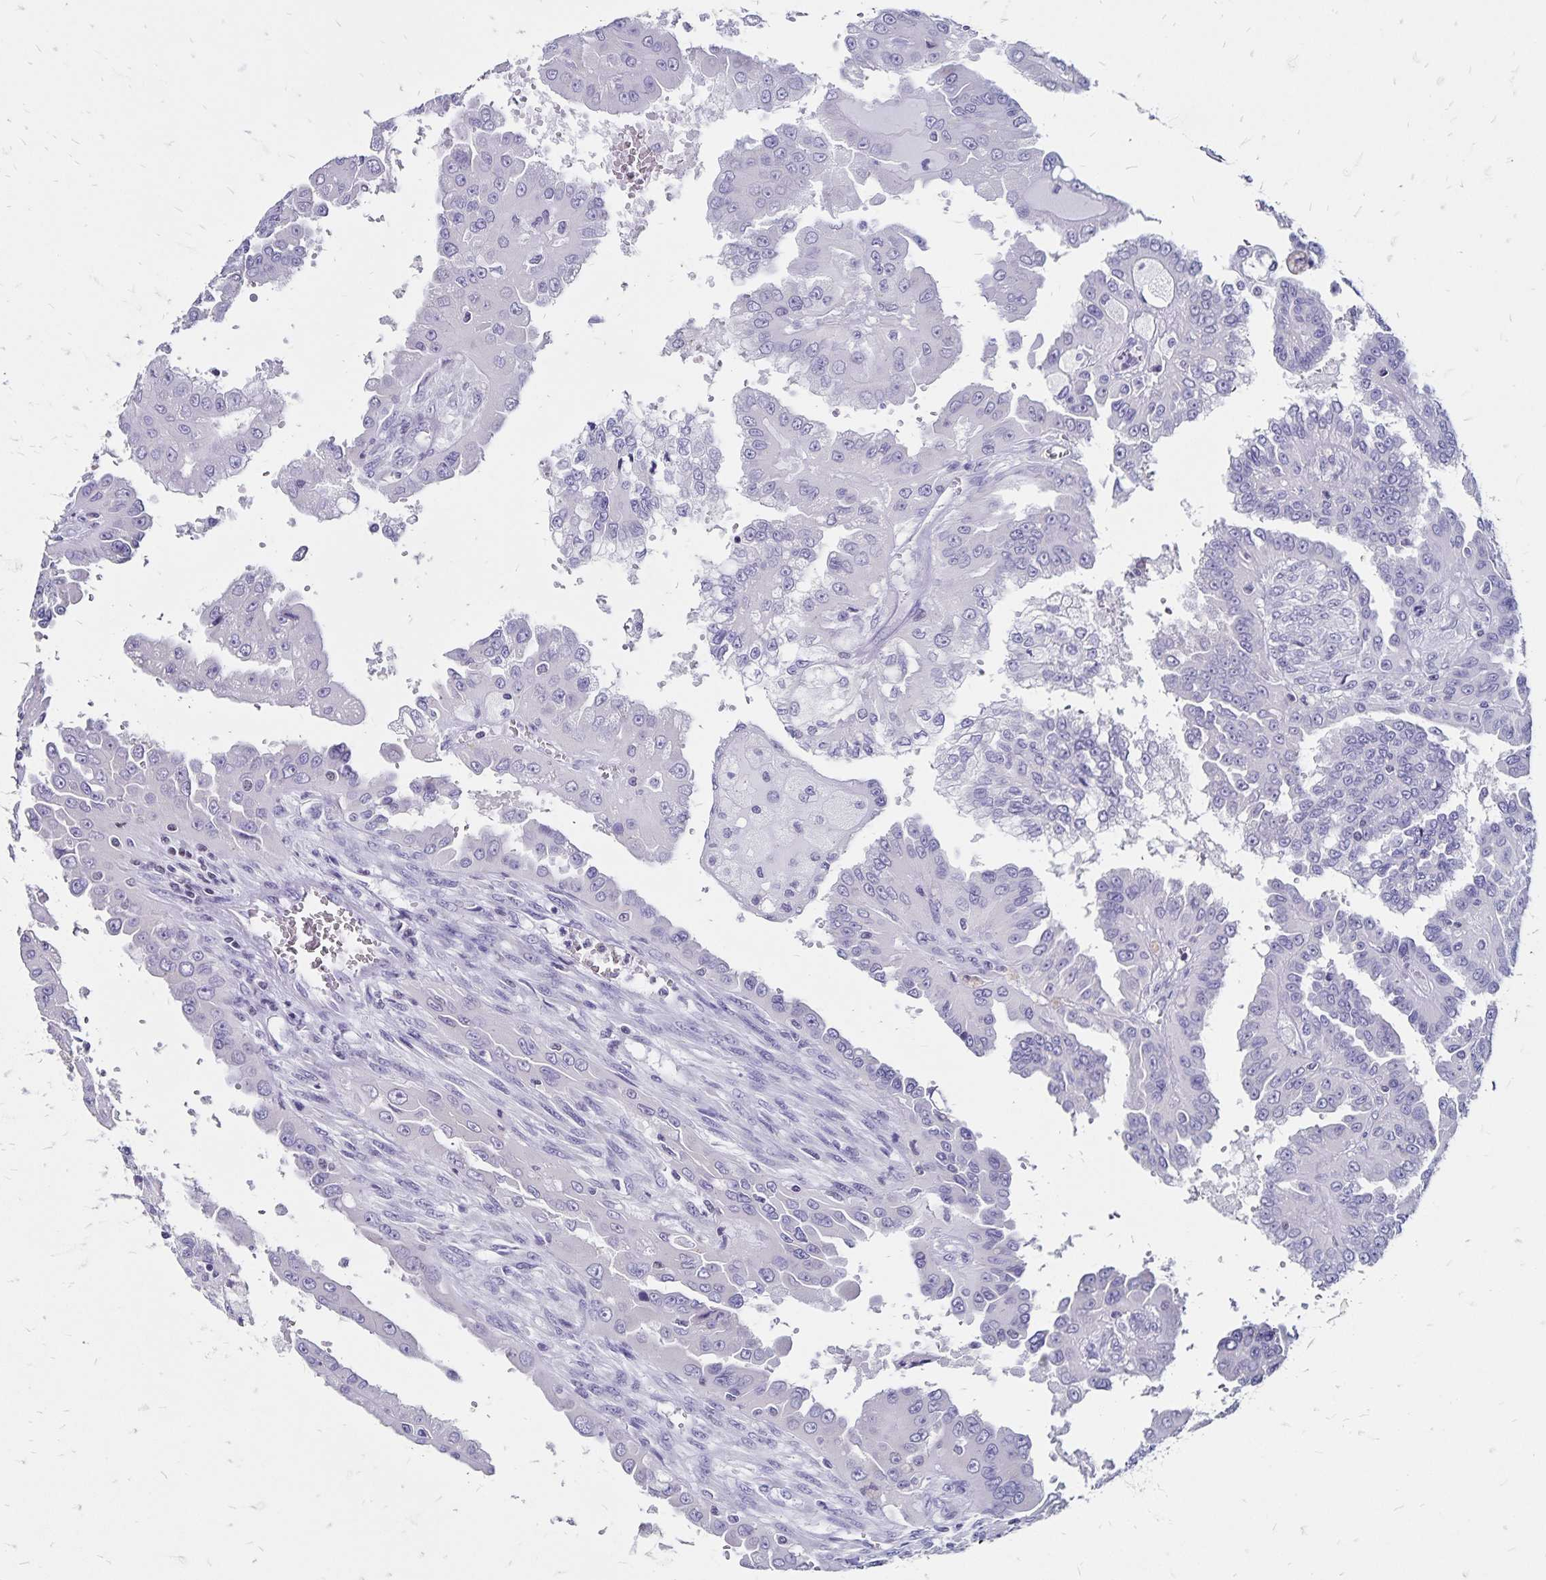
{"staining": {"intensity": "negative", "quantity": "none", "location": "none"}, "tissue": "renal cancer", "cell_type": "Tumor cells", "image_type": "cancer", "snomed": [{"axis": "morphology", "description": "Adenocarcinoma, NOS"}, {"axis": "topography", "description": "Kidney"}], "caption": "A high-resolution micrograph shows immunohistochemistry staining of renal cancer (adenocarcinoma), which displays no significant positivity in tumor cells. The staining is performed using DAB brown chromogen with nuclei counter-stained in using hematoxylin.", "gene": "IKZF1", "patient": {"sex": "male", "age": 58}}